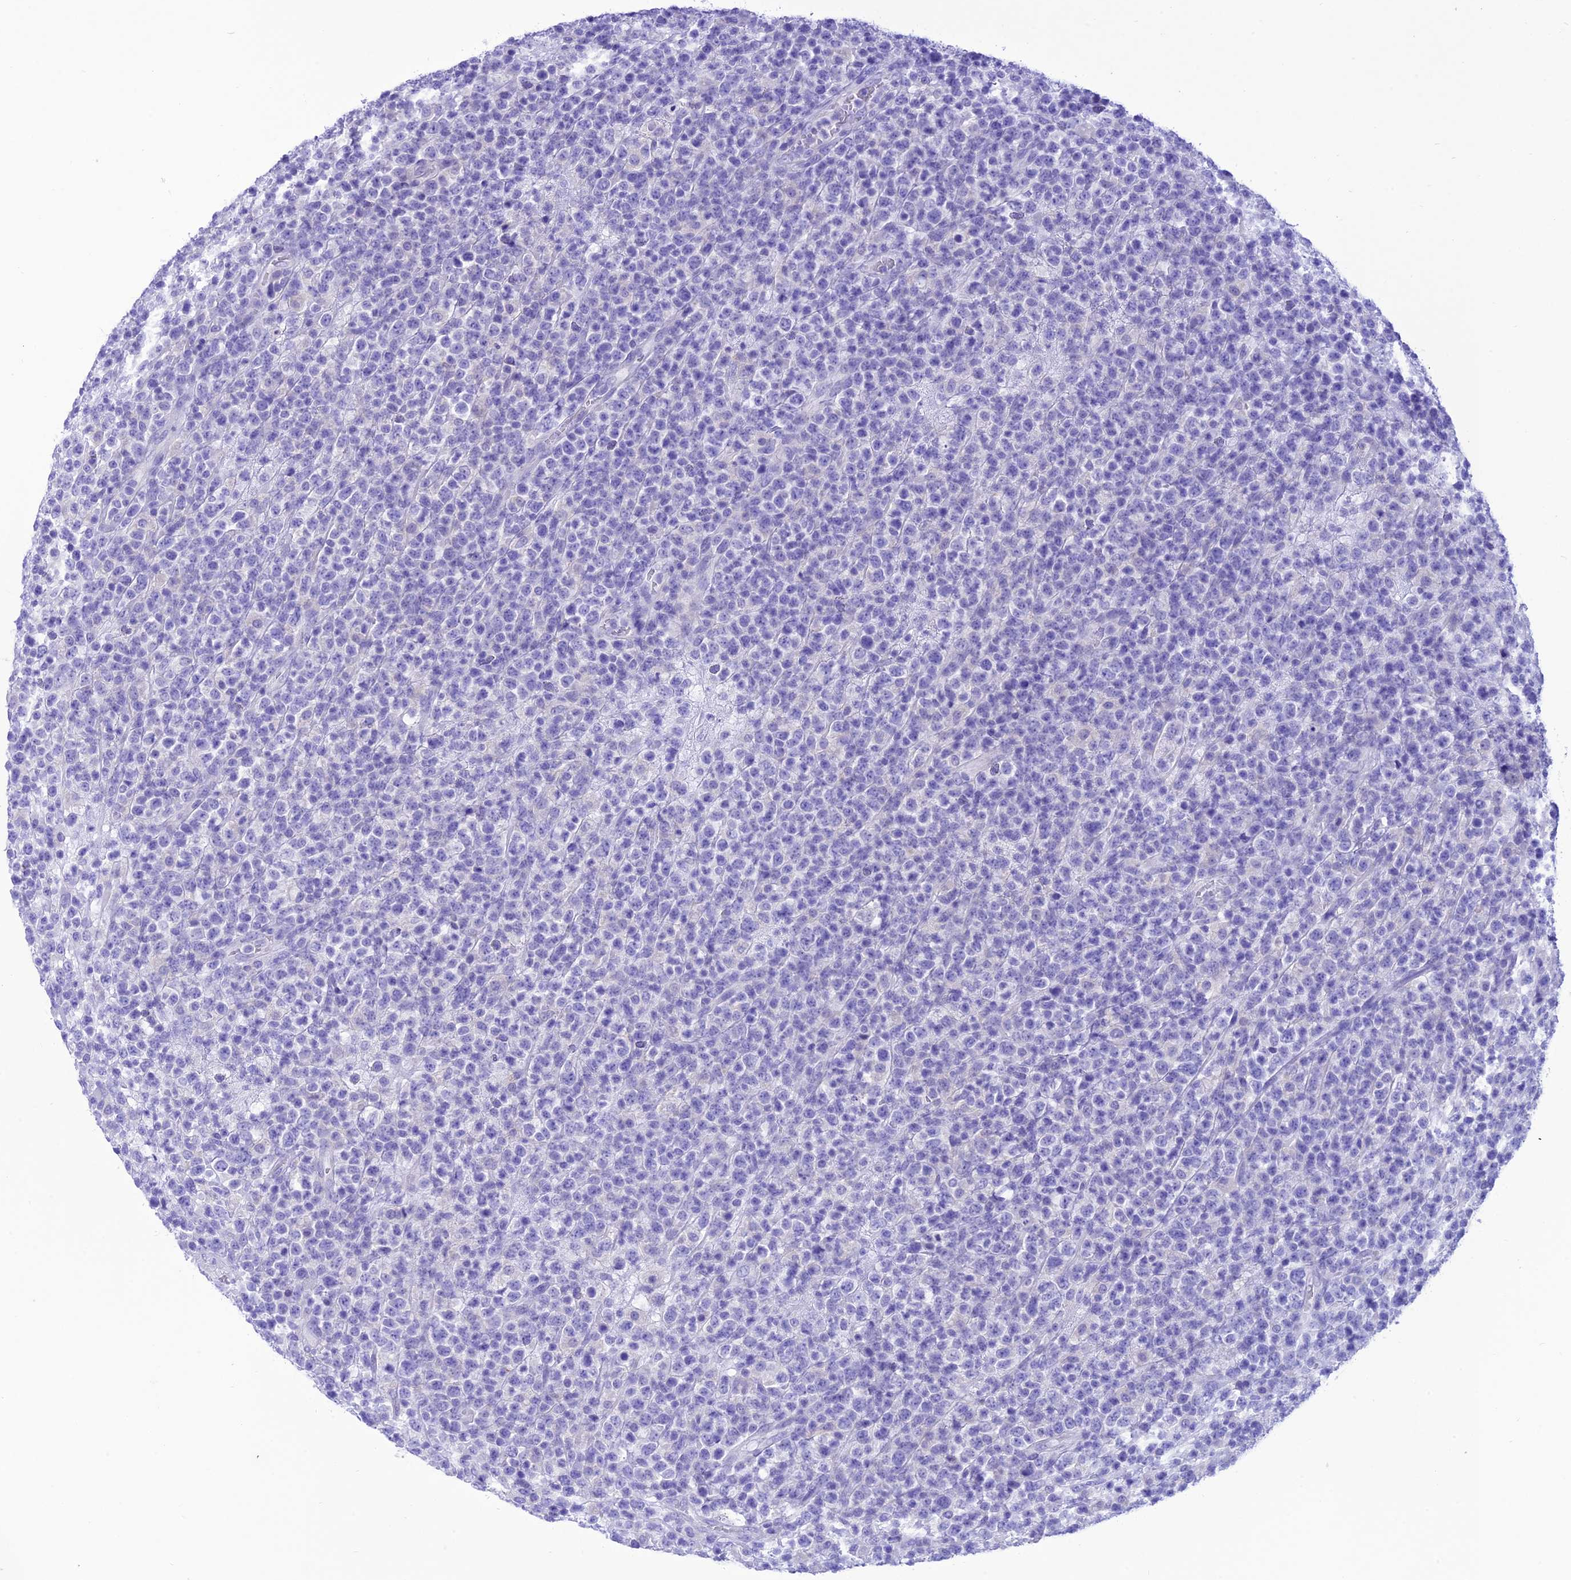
{"staining": {"intensity": "negative", "quantity": "none", "location": "none"}, "tissue": "lymphoma", "cell_type": "Tumor cells", "image_type": "cancer", "snomed": [{"axis": "morphology", "description": "Malignant lymphoma, non-Hodgkin's type, High grade"}, {"axis": "topography", "description": "Colon"}], "caption": "IHC histopathology image of neoplastic tissue: human lymphoma stained with DAB reveals no significant protein expression in tumor cells.", "gene": "VPS52", "patient": {"sex": "female", "age": 53}}